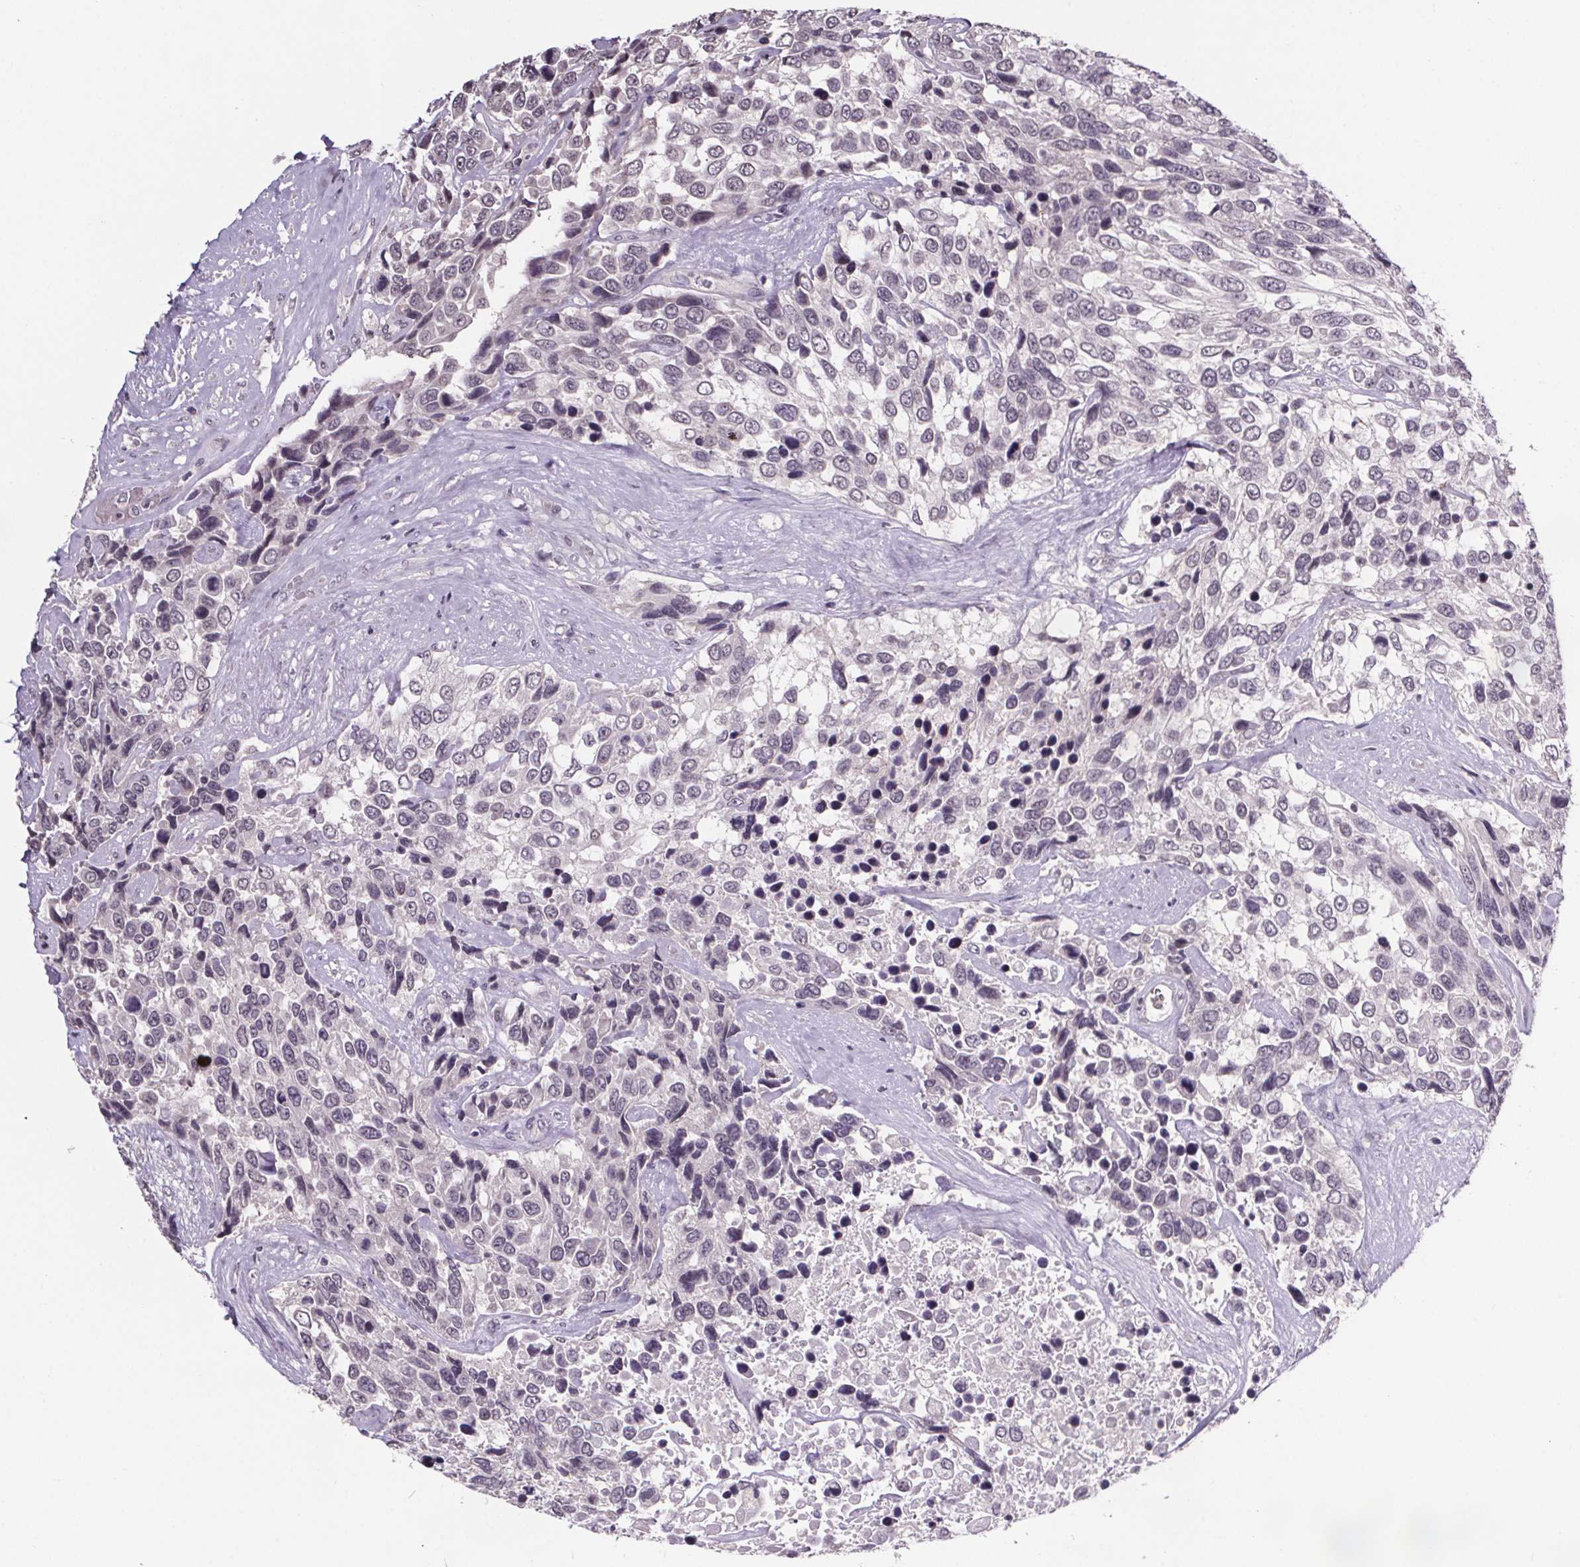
{"staining": {"intensity": "negative", "quantity": "none", "location": "none"}, "tissue": "urothelial cancer", "cell_type": "Tumor cells", "image_type": "cancer", "snomed": [{"axis": "morphology", "description": "Urothelial carcinoma, High grade"}, {"axis": "topography", "description": "Urinary bladder"}], "caption": "An image of human urothelial cancer is negative for staining in tumor cells.", "gene": "NKX6-1", "patient": {"sex": "female", "age": 70}}